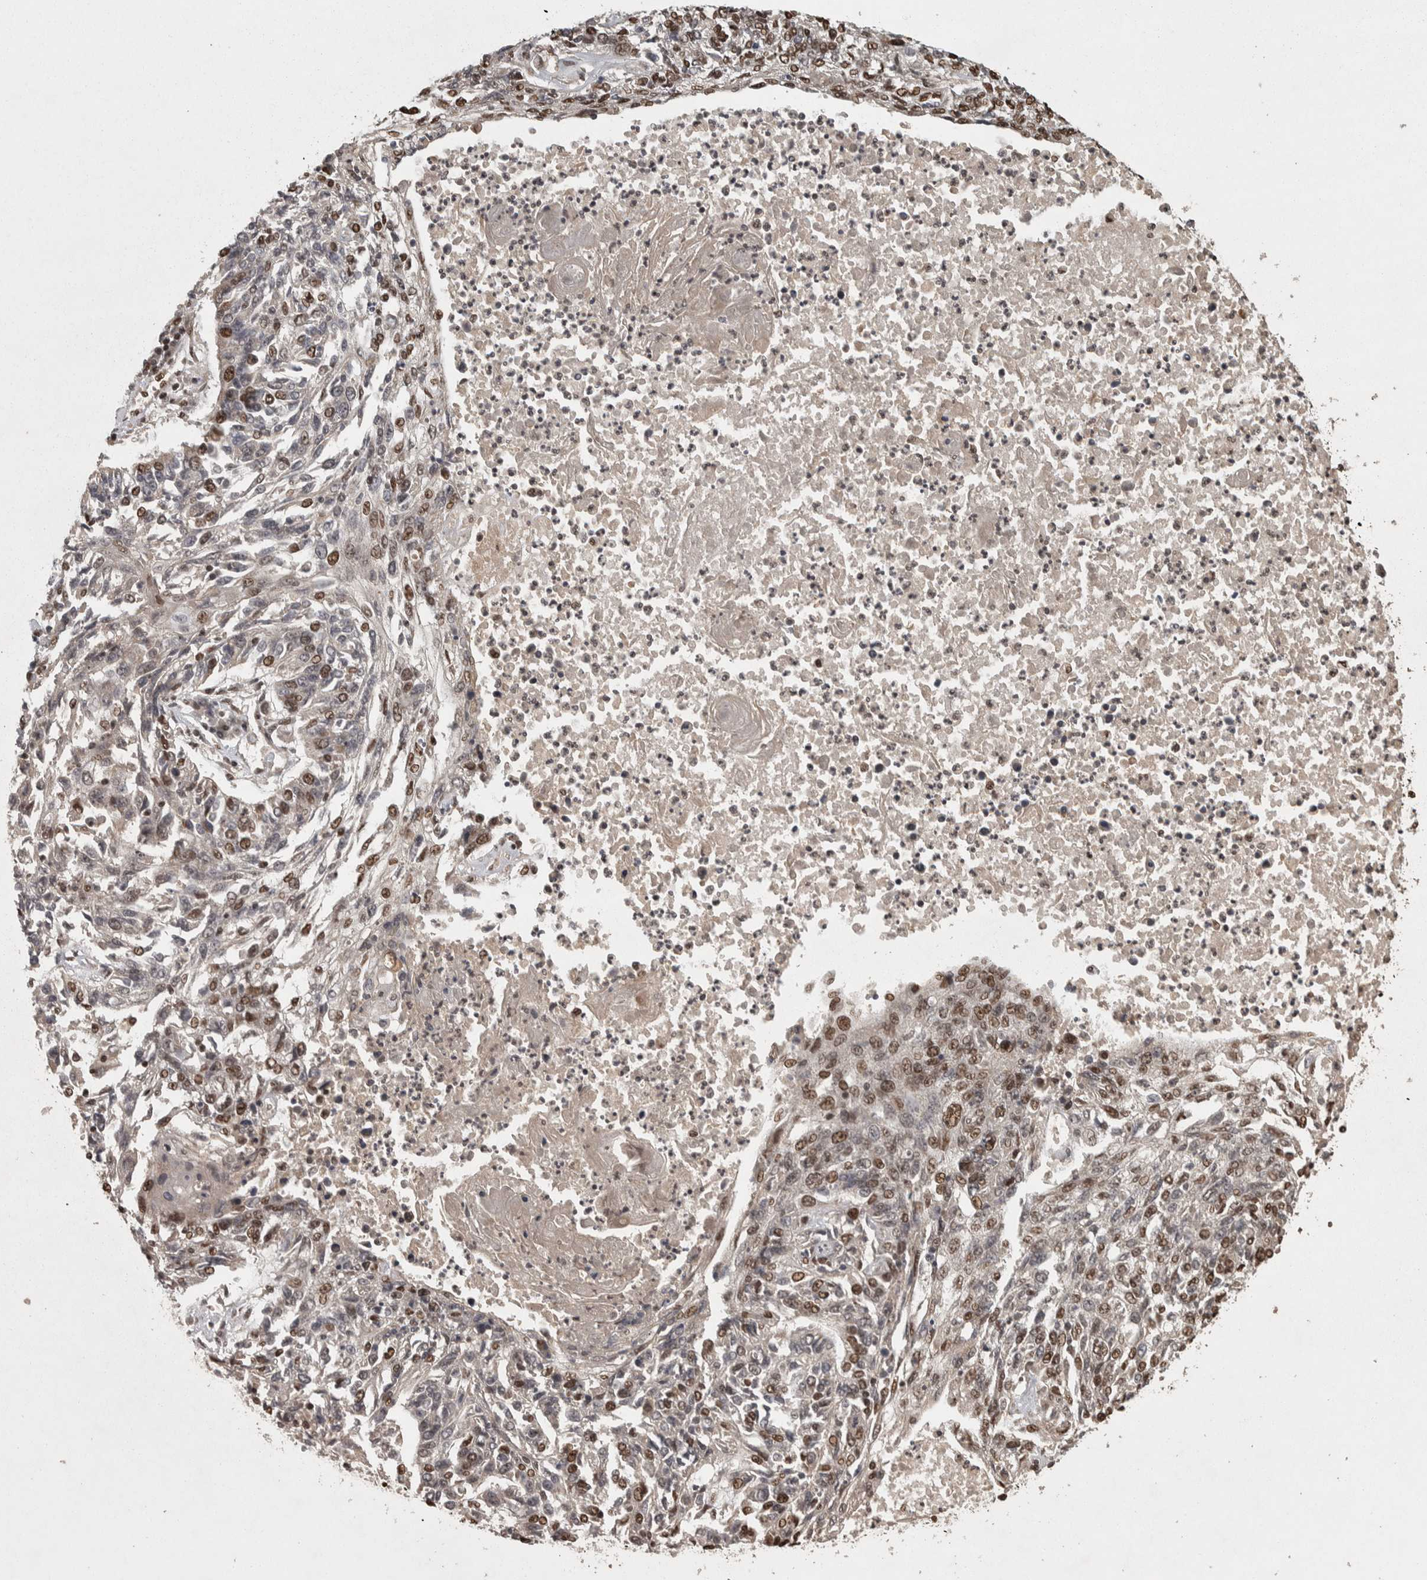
{"staining": {"intensity": "moderate", "quantity": "25%-75%", "location": "nuclear"}, "tissue": "lung cancer", "cell_type": "Tumor cells", "image_type": "cancer", "snomed": [{"axis": "morphology", "description": "Normal tissue, NOS"}, {"axis": "morphology", "description": "Squamous cell carcinoma, NOS"}, {"axis": "topography", "description": "Cartilage tissue"}, {"axis": "topography", "description": "Bronchus"}, {"axis": "topography", "description": "Lung"}], "caption": "Moderate nuclear staining for a protein is seen in approximately 25%-75% of tumor cells of lung cancer (squamous cell carcinoma) using immunohistochemistry.", "gene": "ZFHX4", "patient": {"sex": "female", "age": 49}}